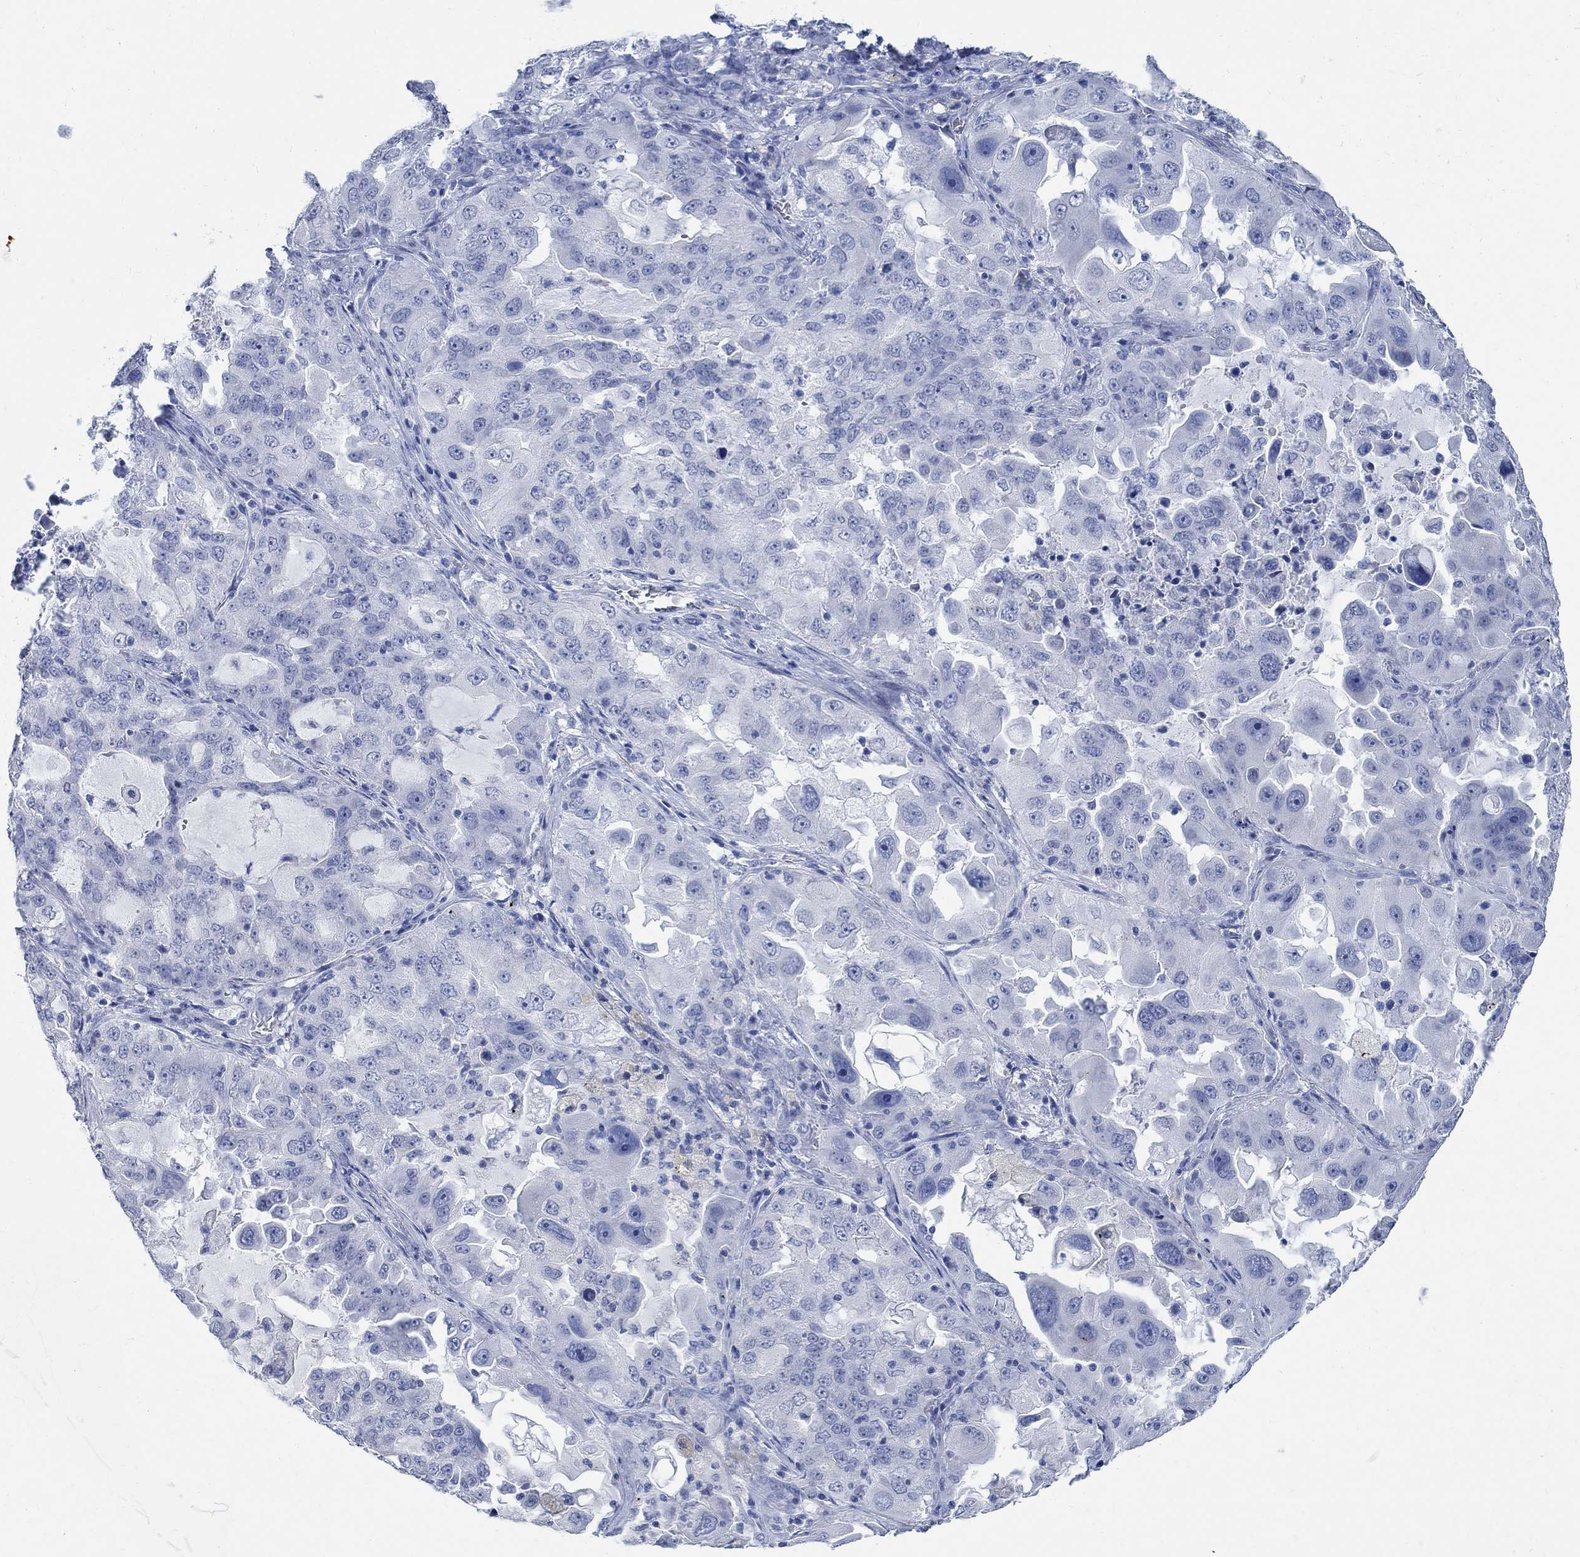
{"staining": {"intensity": "negative", "quantity": "none", "location": "none"}, "tissue": "lung cancer", "cell_type": "Tumor cells", "image_type": "cancer", "snomed": [{"axis": "morphology", "description": "Adenocarcinoma, NOS"}, {"axis": "topography", "description": "Lung"}], "caption": "The photomicrograph demonstrates no significant expression in tumor cells of lung cancer (adenocarcinoma).", "gene": "CAMK2N1", "patient": {"sex": "female", "age": 61}}